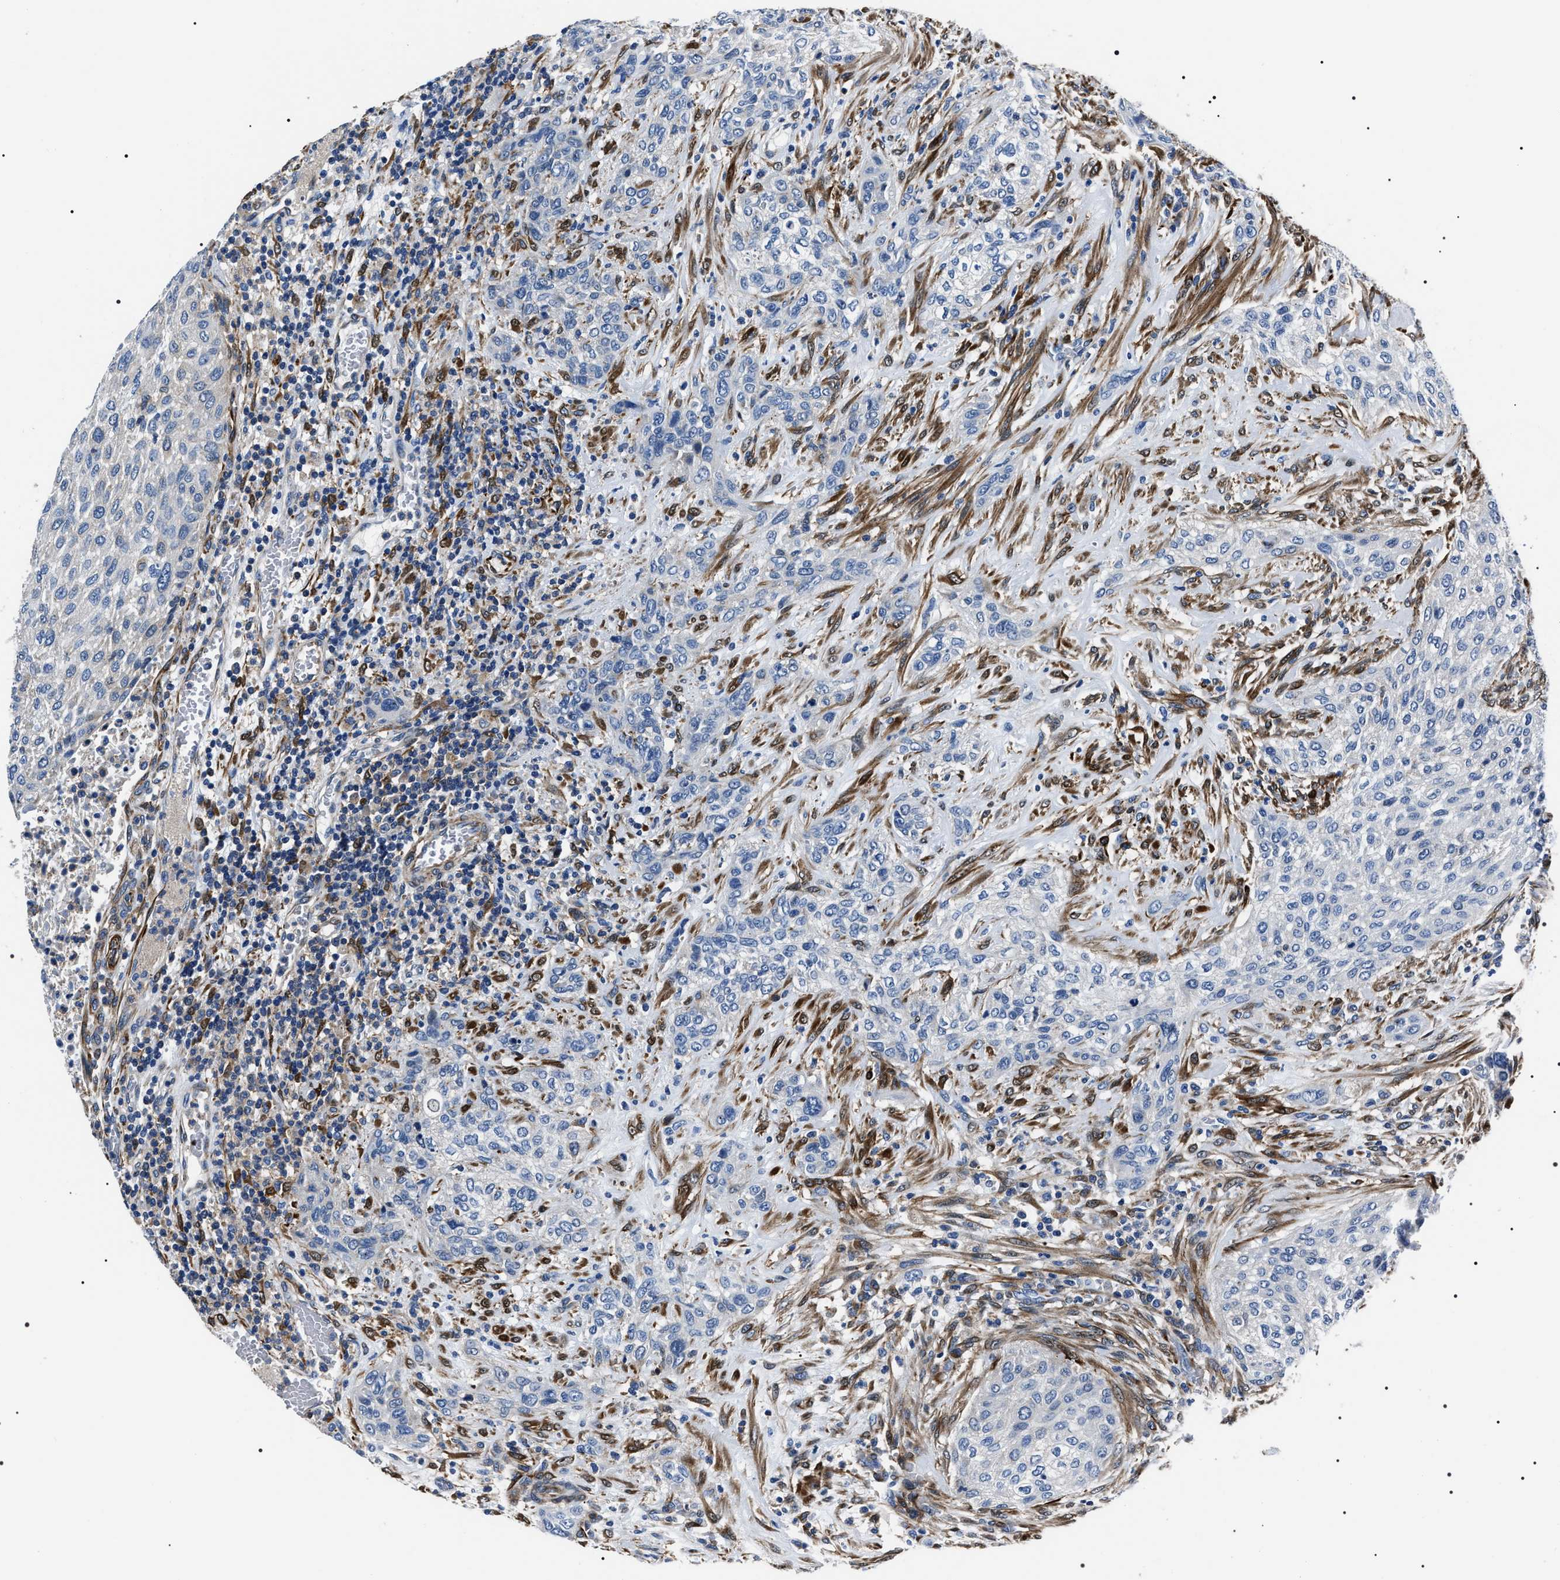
{"staining": {"intensity": "negative", "quantity": "none", "location": "none"}, "tissue": "urothelial cancer", "cell_type": "Tumor cells", "image_type": "cancer", "snomed": [{"axis": "morphology", "description": "Urothelial carcinoma, Low grade"}, {"axis": "morphology", "description": "Urothelial carcinoma, High grade"}, {"axis": "topography", "description": "Urinary bladder"}], "caption": "A photomicrograph of human urothelial cancer is negative for staining in tumor cells. (IHC, brightfield microscopy, high magnification).", "gene": "BAG2", "patient": {"sex": "male", "age": 35}}